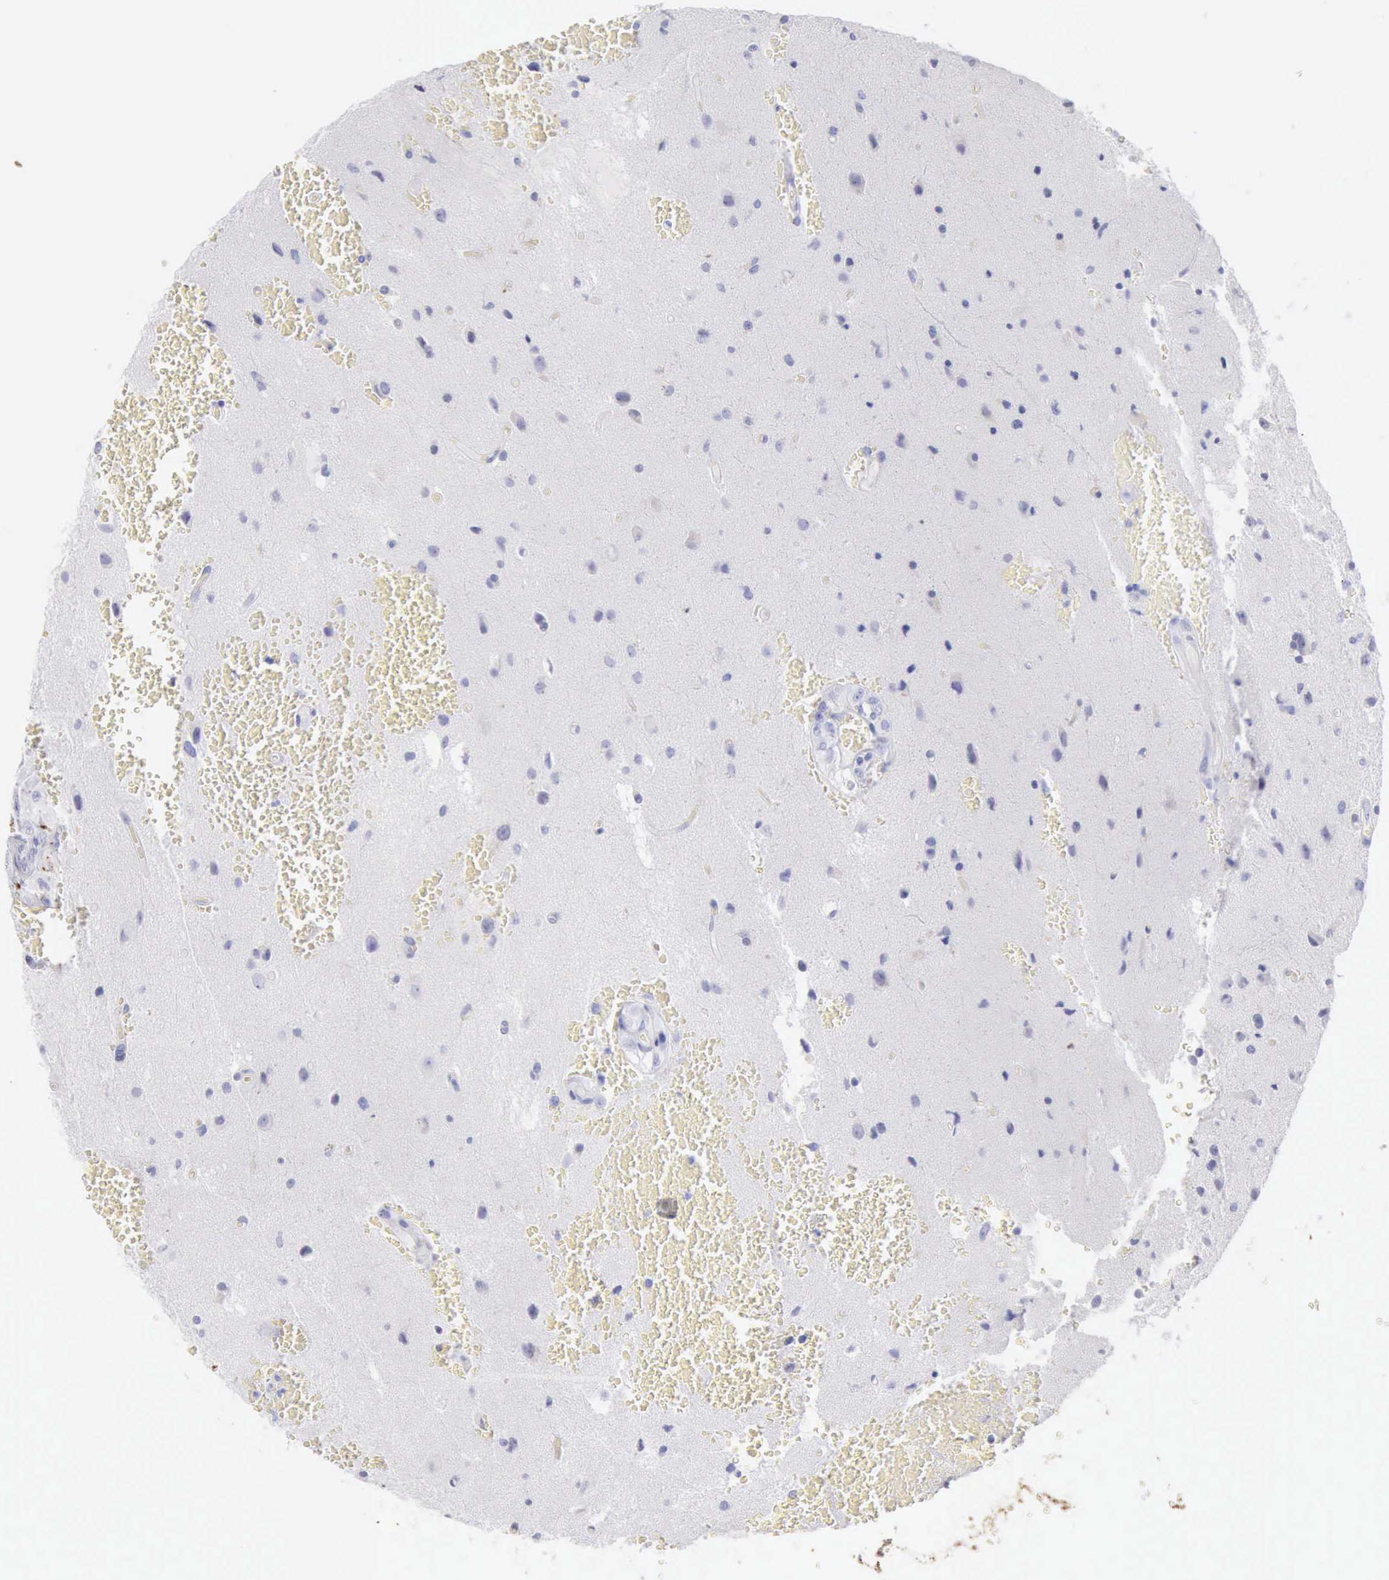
{"staining": {"intensity": "negative", "quantity": "none", "location": "none"}, "tissue": "glioma", "cell_type": "Tumor cells", "image_type": "cancer", "snomed": [{"axis": "morphology", "description": "Glioma, malignant, High grade"}, {"axis": "topography", "description": "Brain"}], "caption": "There is no significant positivity in tumor cells of malignant glioma (high-grade). Nuclei are stained in blue.", "gene": "KRT10", "patient": {"sex": "male", "age": 48}}